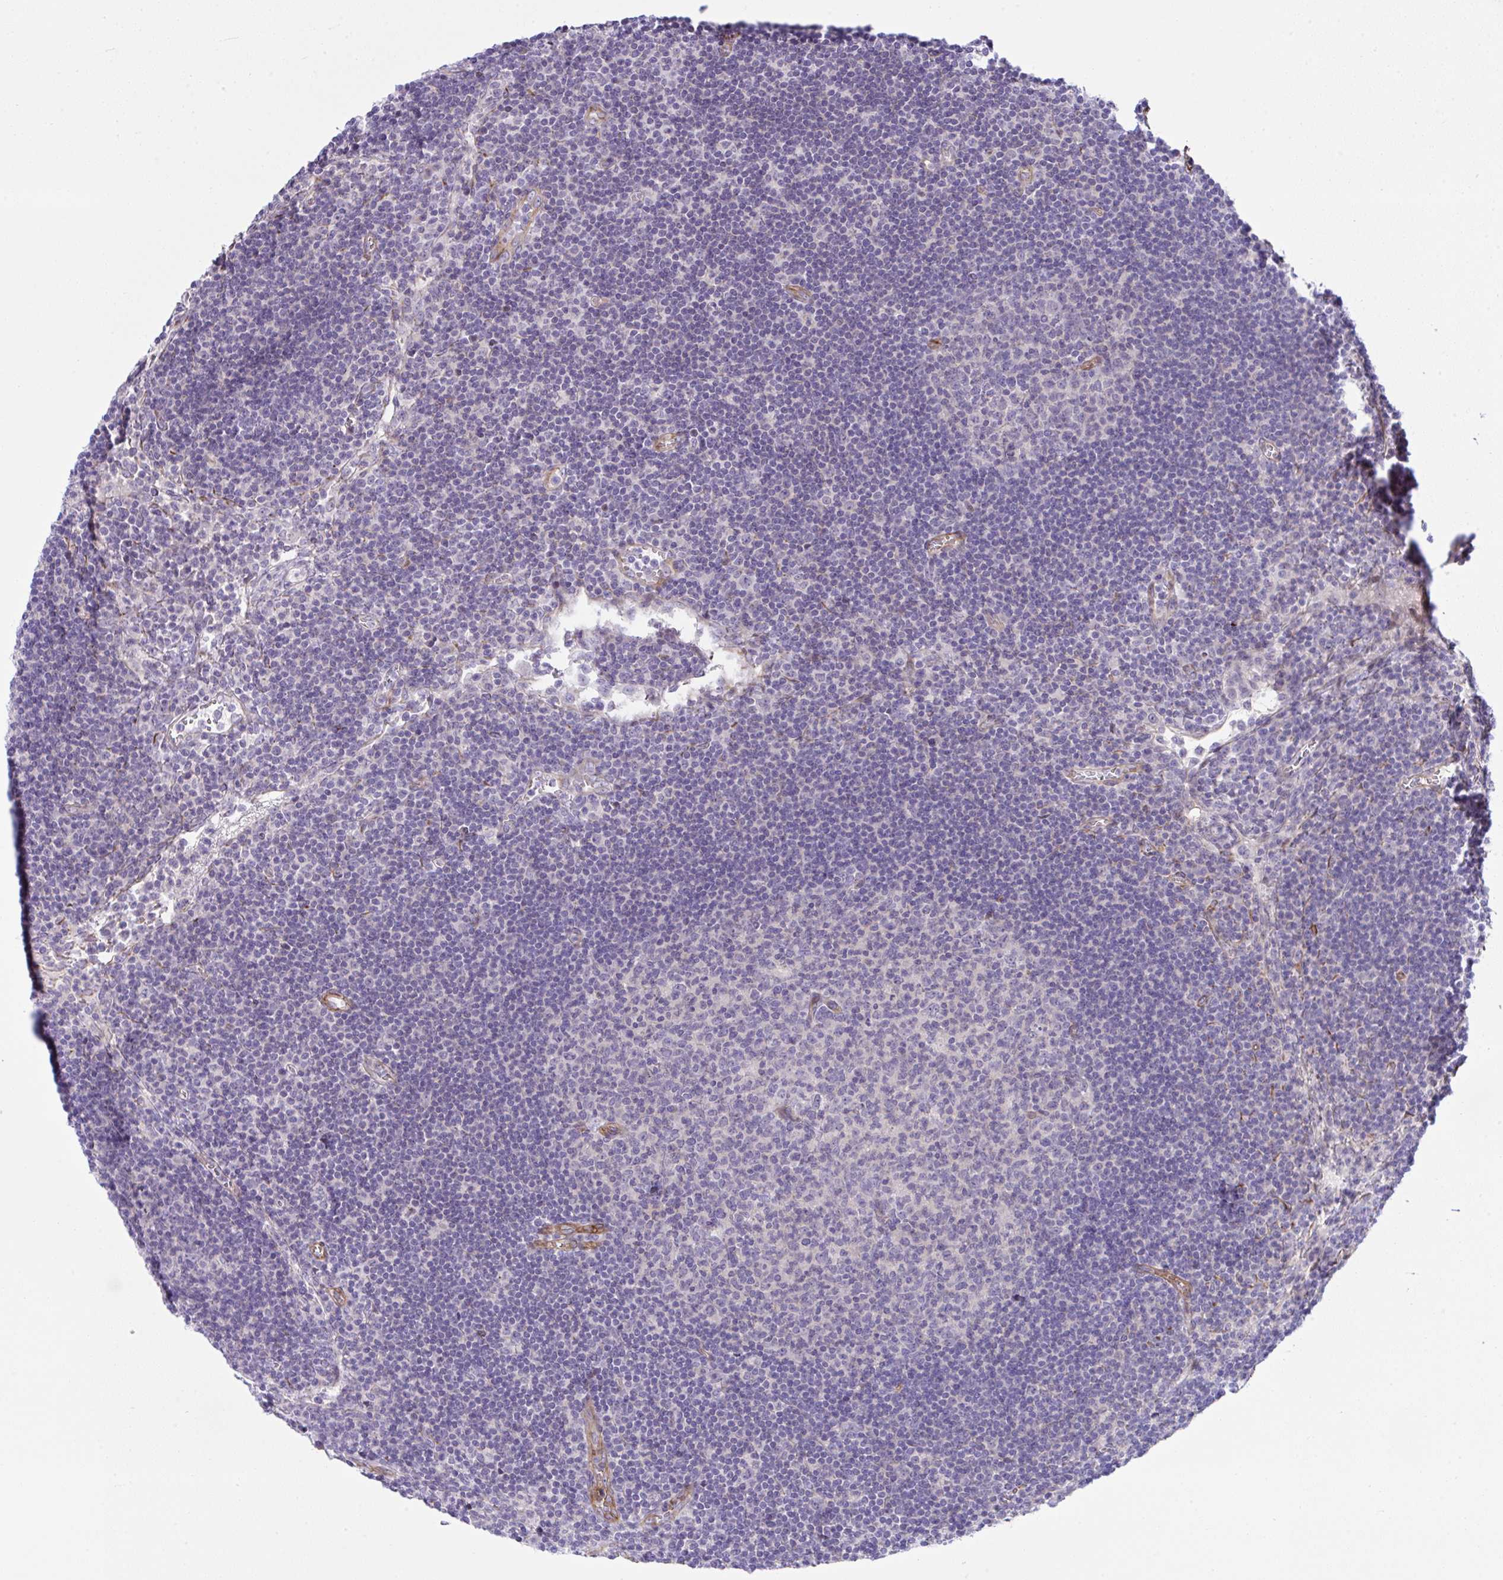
{"staining": {"intensity": "negative", "quantity": "none", "location": "none"}, "tissue": "lymph node", "cell_type": "Germinal center cells", "image_type": "normal", "snomed": [{"axis": "morphology", "description": "Normal tissue, NOS"}, {"axis": "topography", "description": "Lymph node"}], "caption": "A histopathology image of lymph node stained for a protein displays no brown staining in germinal center cells.", "gene": "FBXO34", "patient": {"sex": "male", "age": 67}}